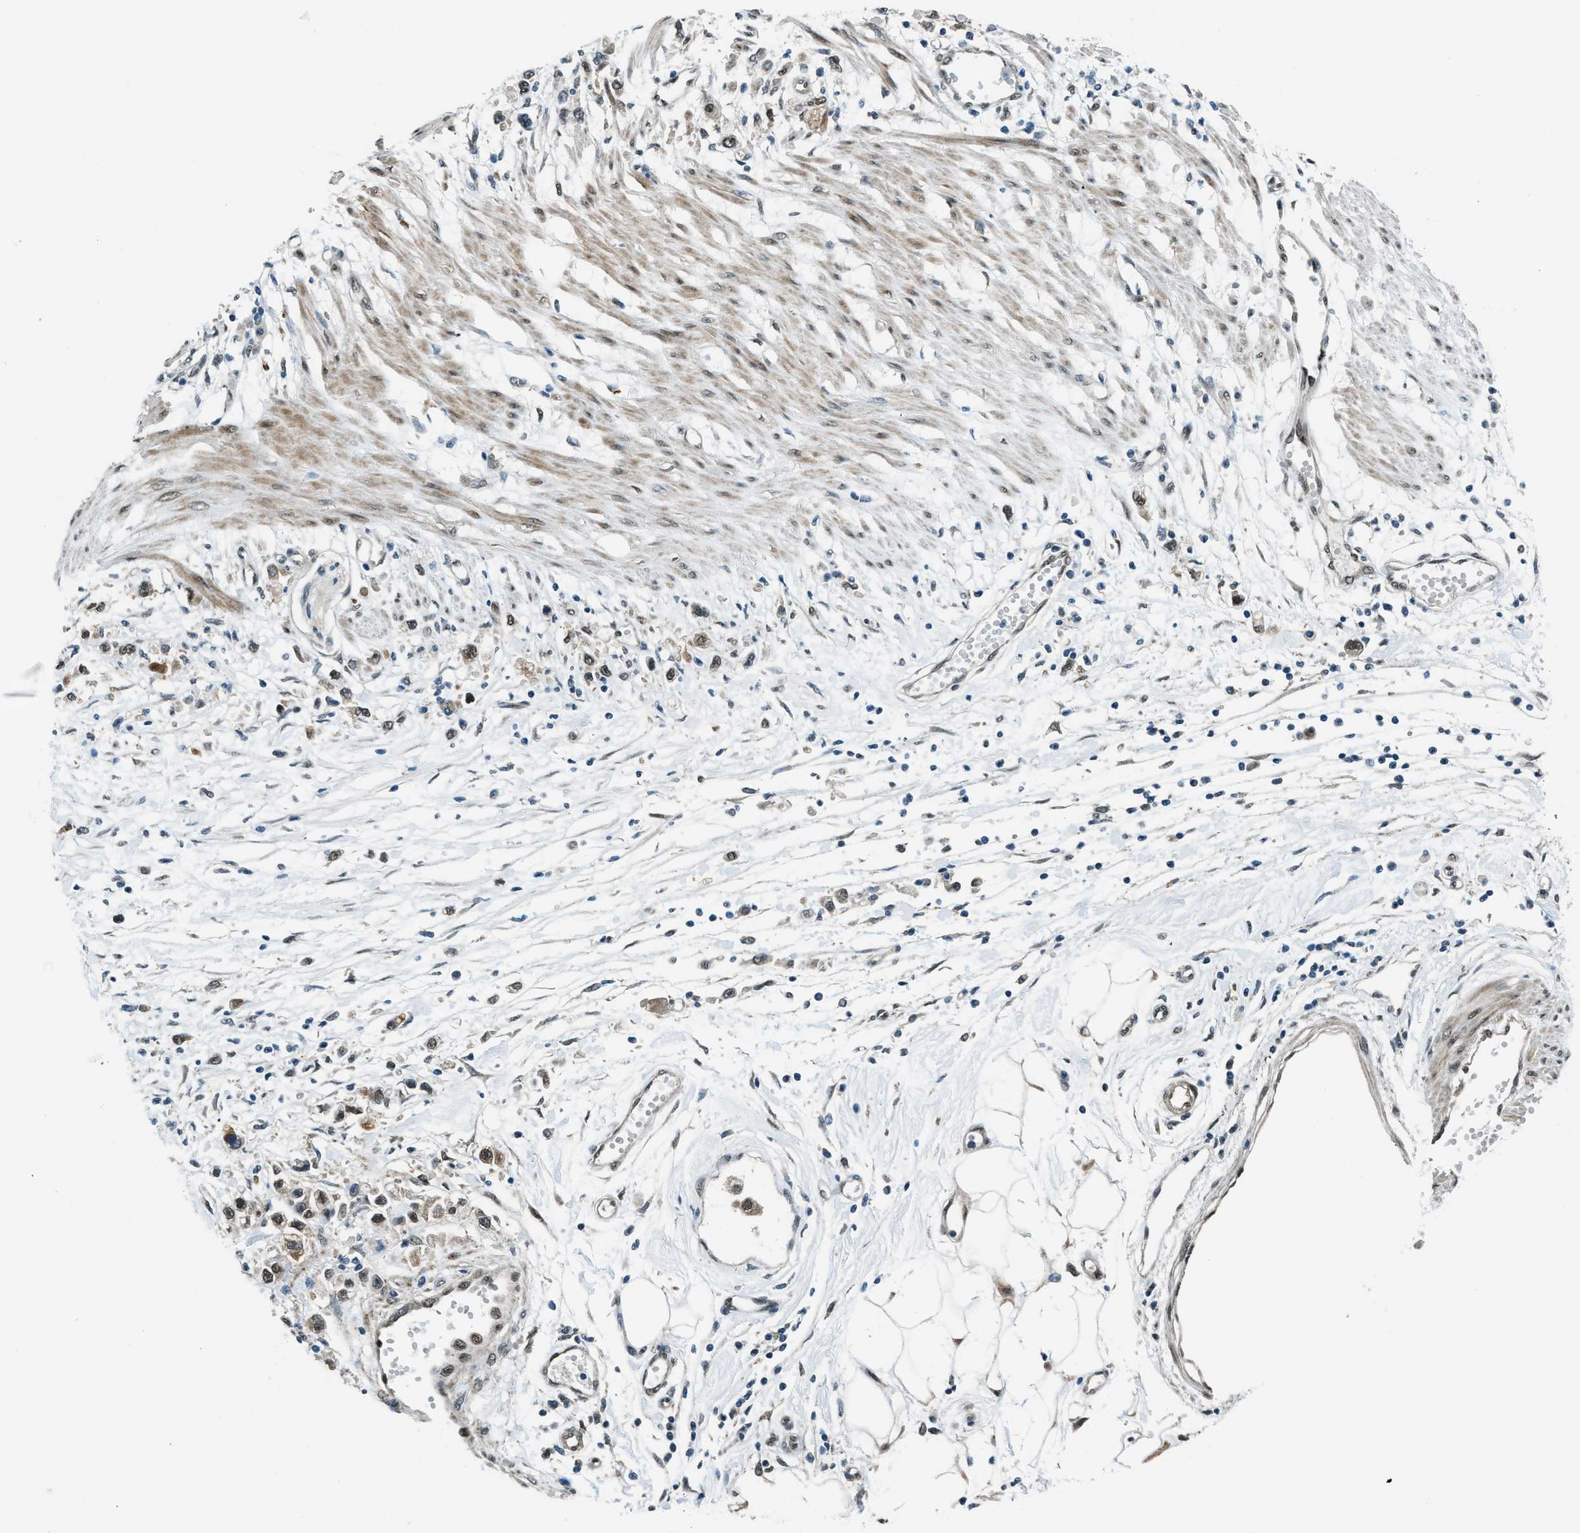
{"staining": {"intensity": "weak", "quantity": "25%-75%", "location": "nuclear"}, "tissue": "stomach cancer", "cell_type": "Tumor cells", "image_type": "cancer", "snomed": [{"axis": "morphology", "description": "Adenocarcinoma, NOS"}, {"axis": "topography", "description": "Stomach"}], "caption": "Weak nuclear staining for a protein is present in approximately 25%-75% of tumor cells of stomach cancer (adenocarcinoma) using immunohistochemistry (IHC).", "gene": "NPEPL1", "patient": {"sex": "female", "age": 59}}